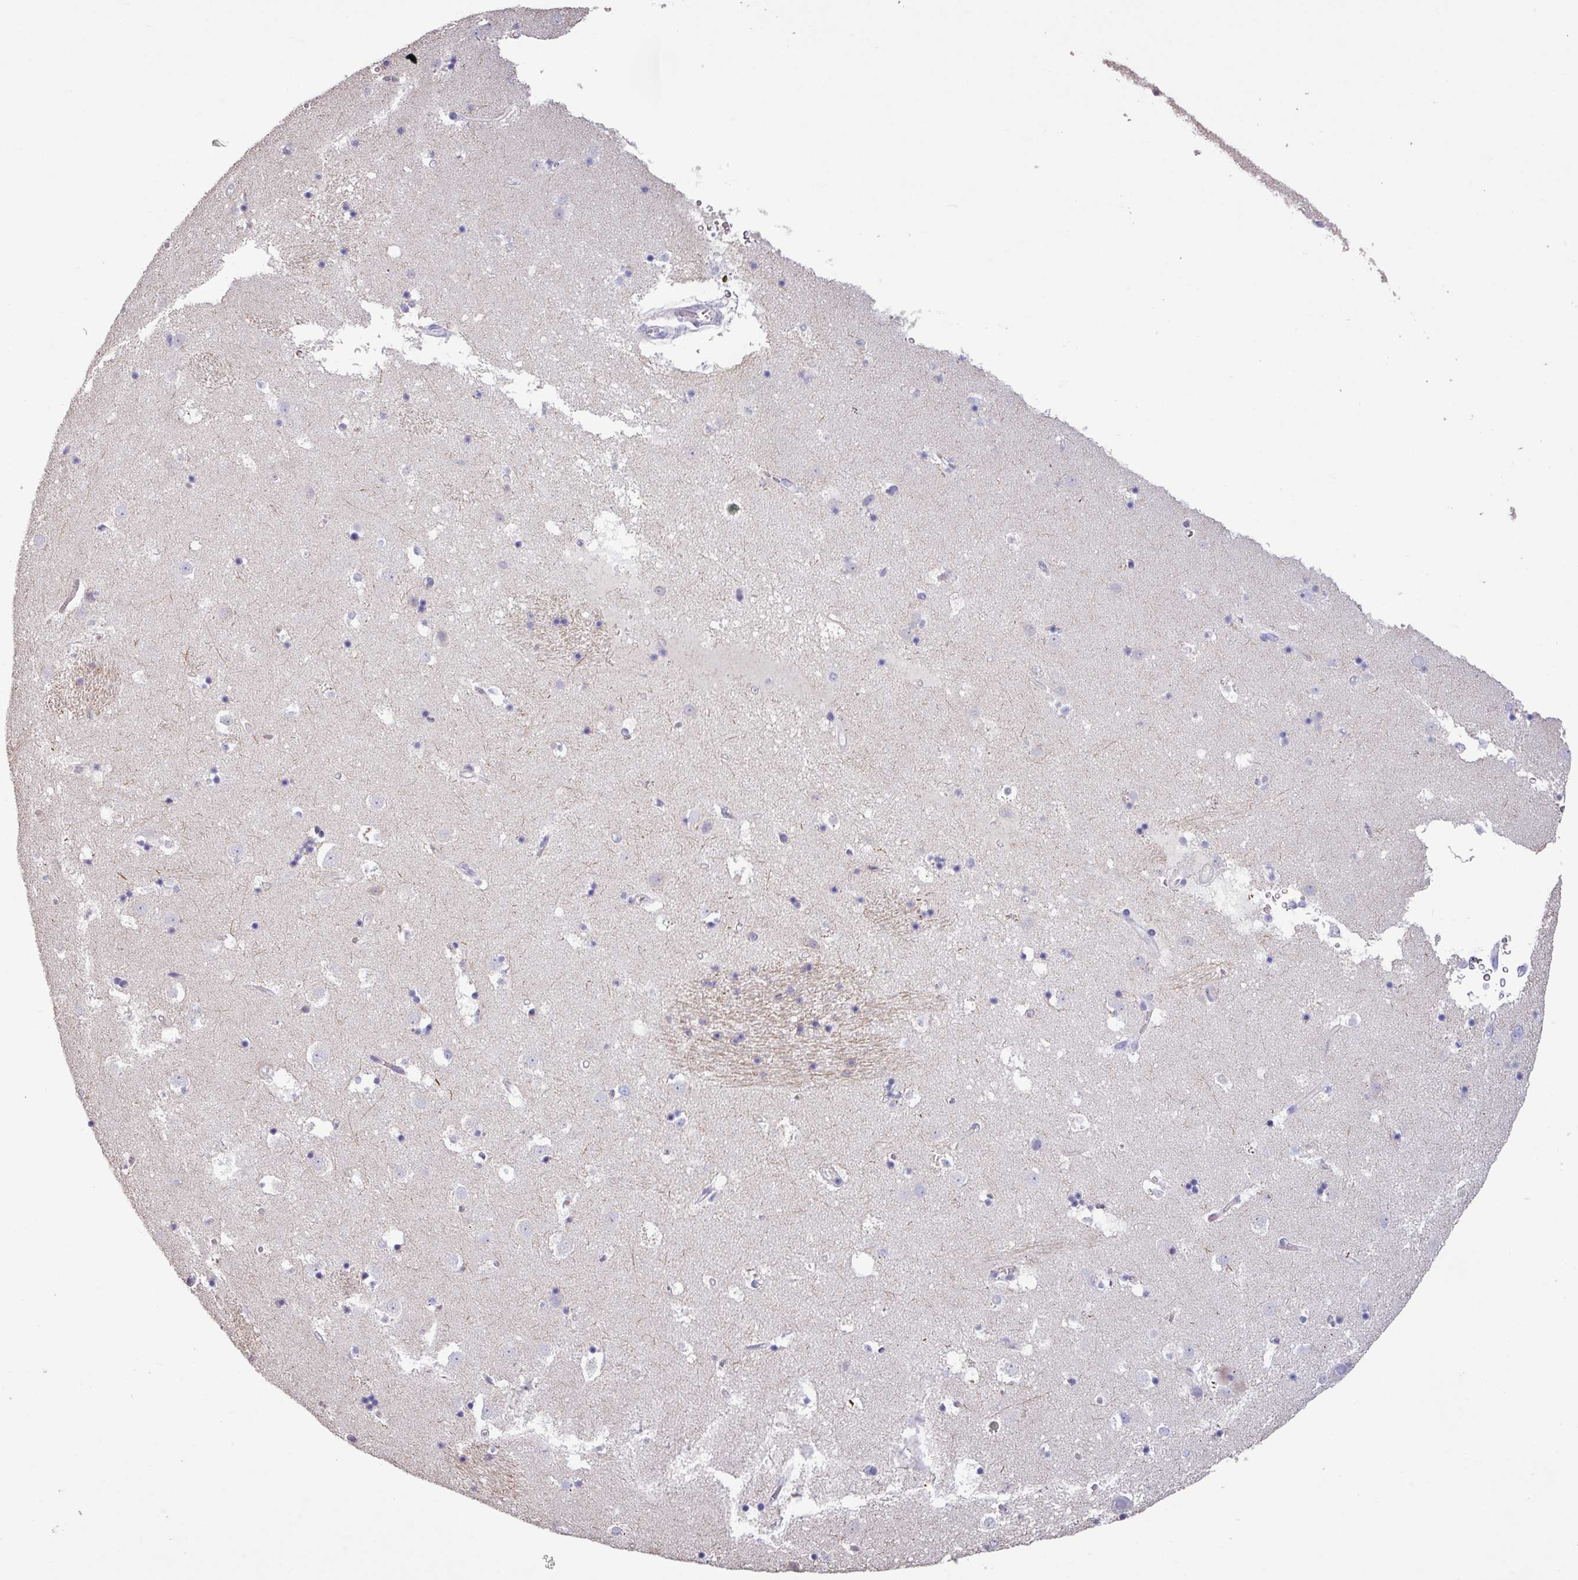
{"staining": {"intensity": "negative", "quantity": "none", "location": "none"}, "tissue": "caudate", "cell_type": "Glial cells", "image_type": "normal", "snomed": [{"axis": "morphology", "description": "Normal tissue, NOS"}, {"axis": "topography", "description": "Lateral ventricle wall"}], "caption": "High power microscopy histopathology image of an immunohistochemistry (IHC) image of normal caudate, revealing no significant staining in glial cells.", "gene": "ISLR", "patient": {"sex": "male", "age": 58}}